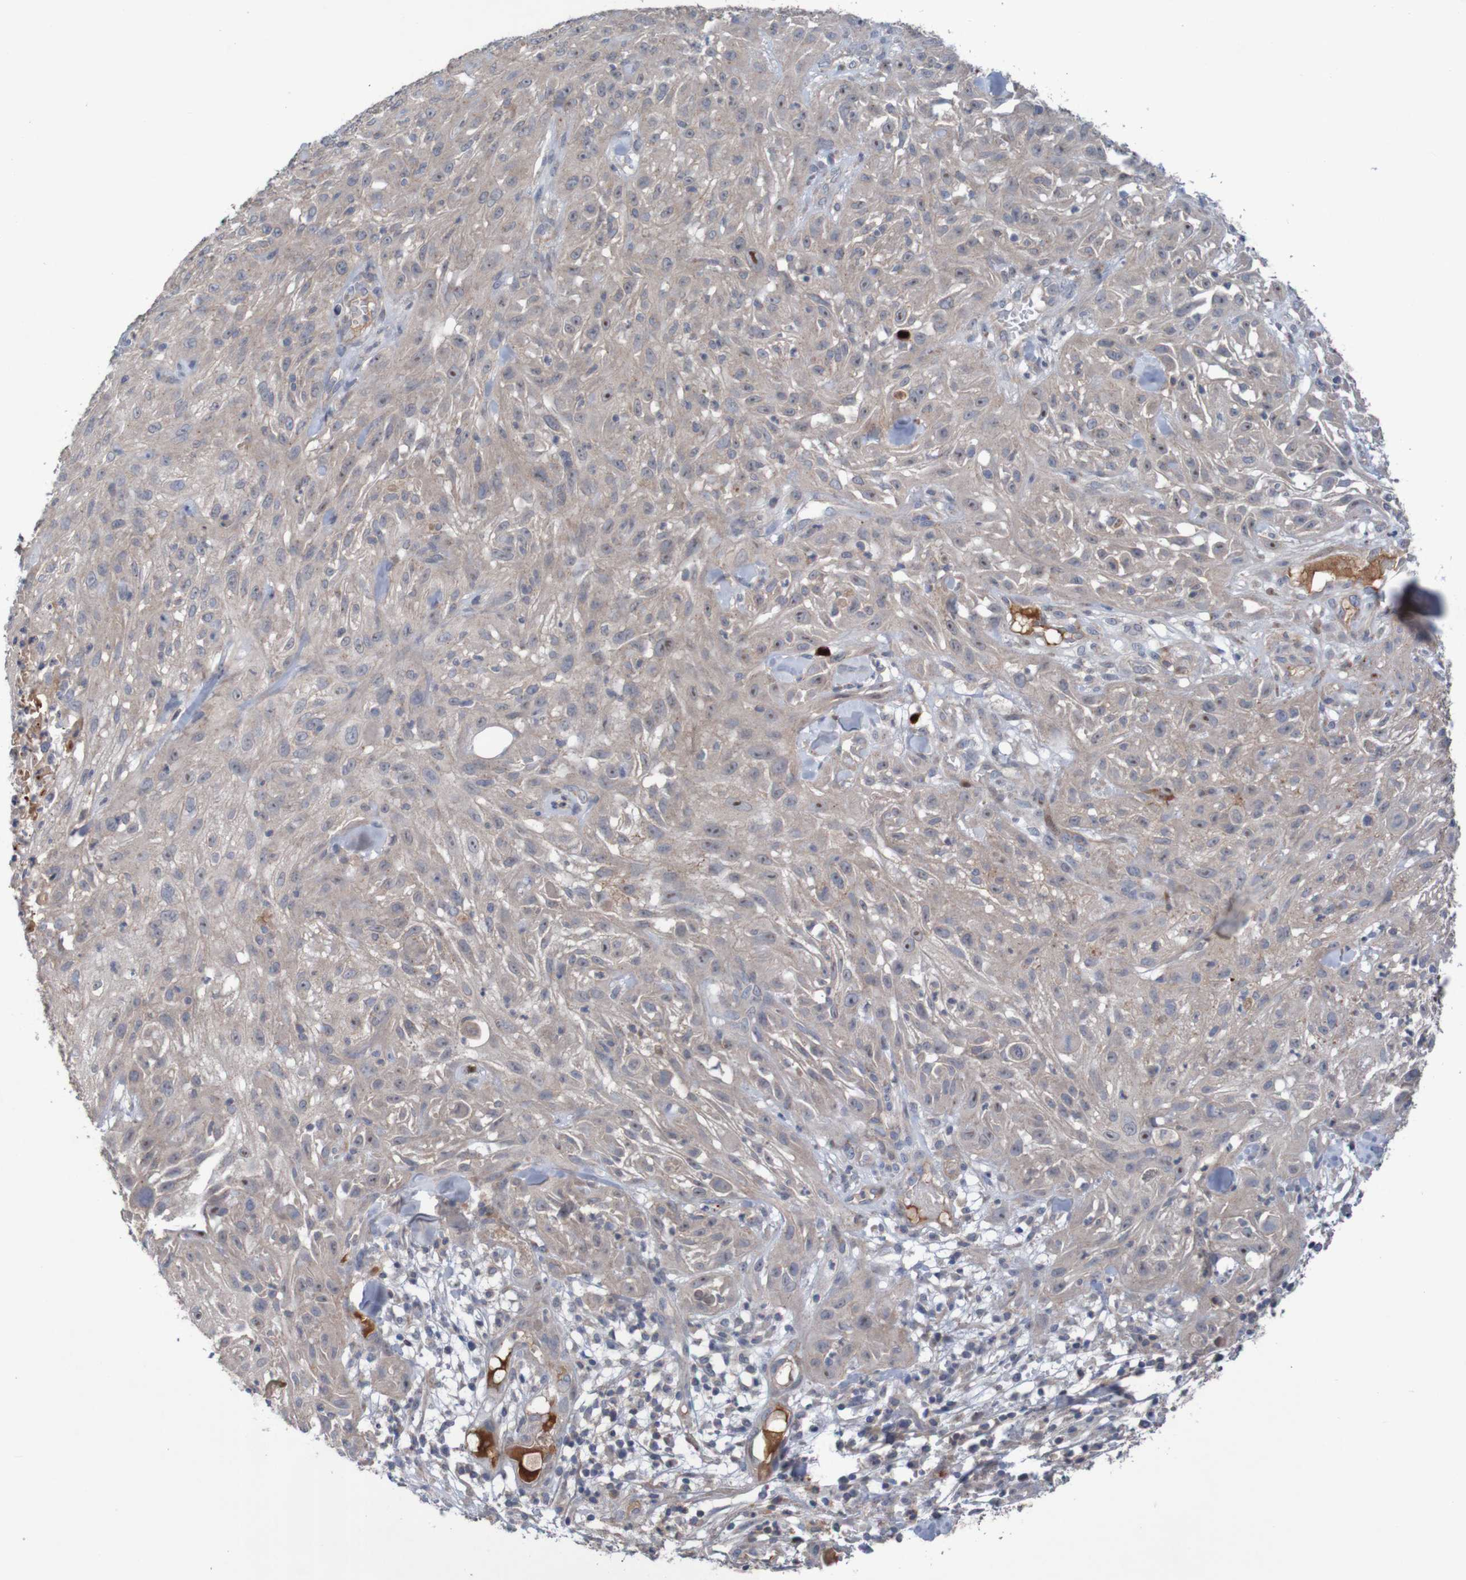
{"staining": {"intensity": "weak", "quantity": ">75%", "location": "cytoplasmic/membranous,nuclear"}, "tissue": "skin cancer", "cell_type": "Tumor cells", "image_type": "cancer", "snomed": [{"axis": "morphology", "description": "Squamous cell carcinoma, NOS"}, {"axis": "topography", "description": "Skin"}], "caption": "A histopathology image of human skin cancer (squamous cell carcinoma) stained for a protein shows weak cytoplasmic/membranous and nuclear brown staining in tumor cells.", "gene": "ANGPT4", "patient": {"sex": "male", "age": 75}}